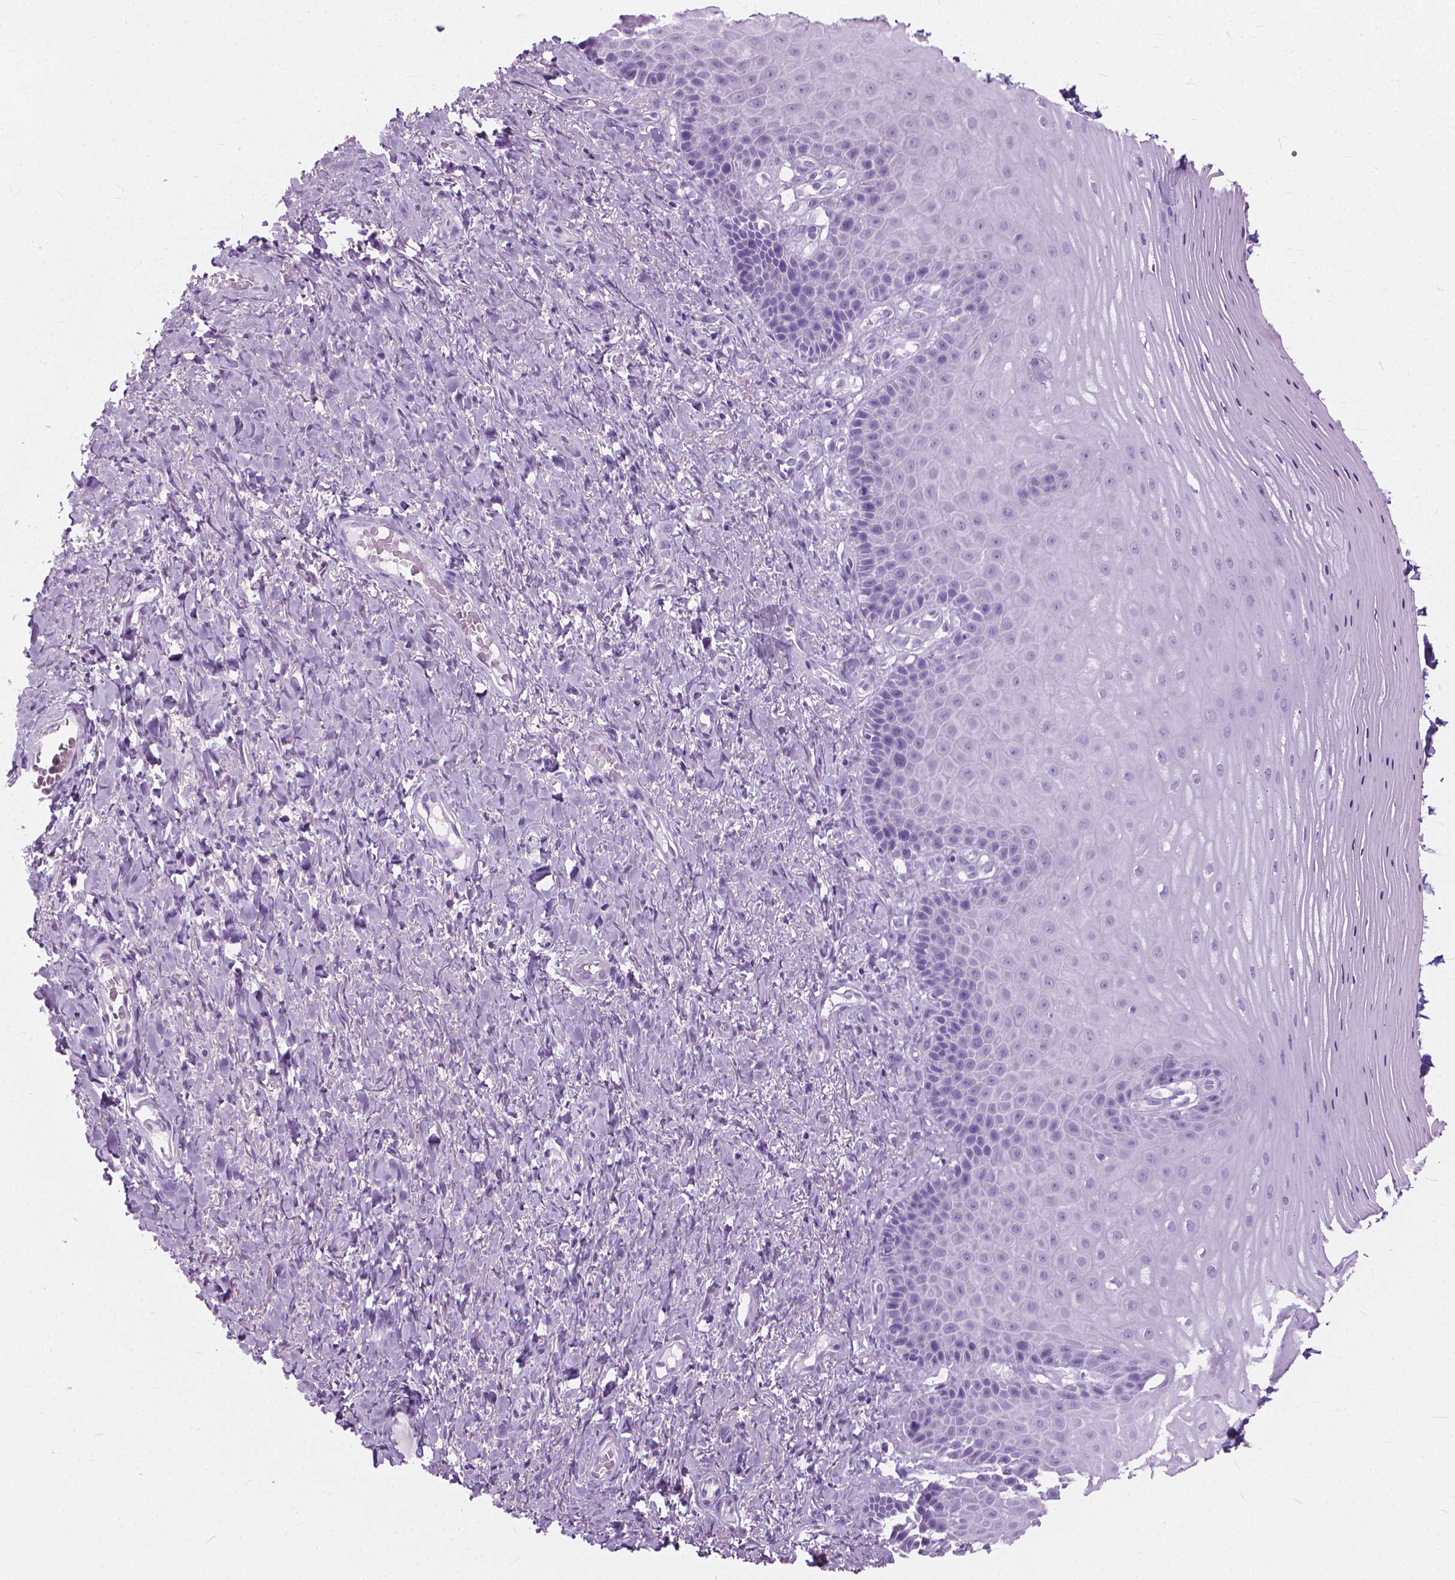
{"staining": {"intensity": "moderate", "quantity": "<25%", "location": "cytoplasmic/membranous"}, "tissue": "vagina", "cell_type": "Squamous epithelial cells", "image_type": "normal", "snomed": [{"axis": "morphology", "description": "Normal tissue, NOS"}, {"axis": "topography", "description": "Vagina"}], "caption": "The immunohistochemical stain labels moderate cytoplasmic/membranous positivity in squamous epithelial cells of normal vagina. Ihc stains the protein of interest in brown and the nuclei are stained blue.", "gene": "HTR2B", "patient": {"sex": "female", "age": 83}}